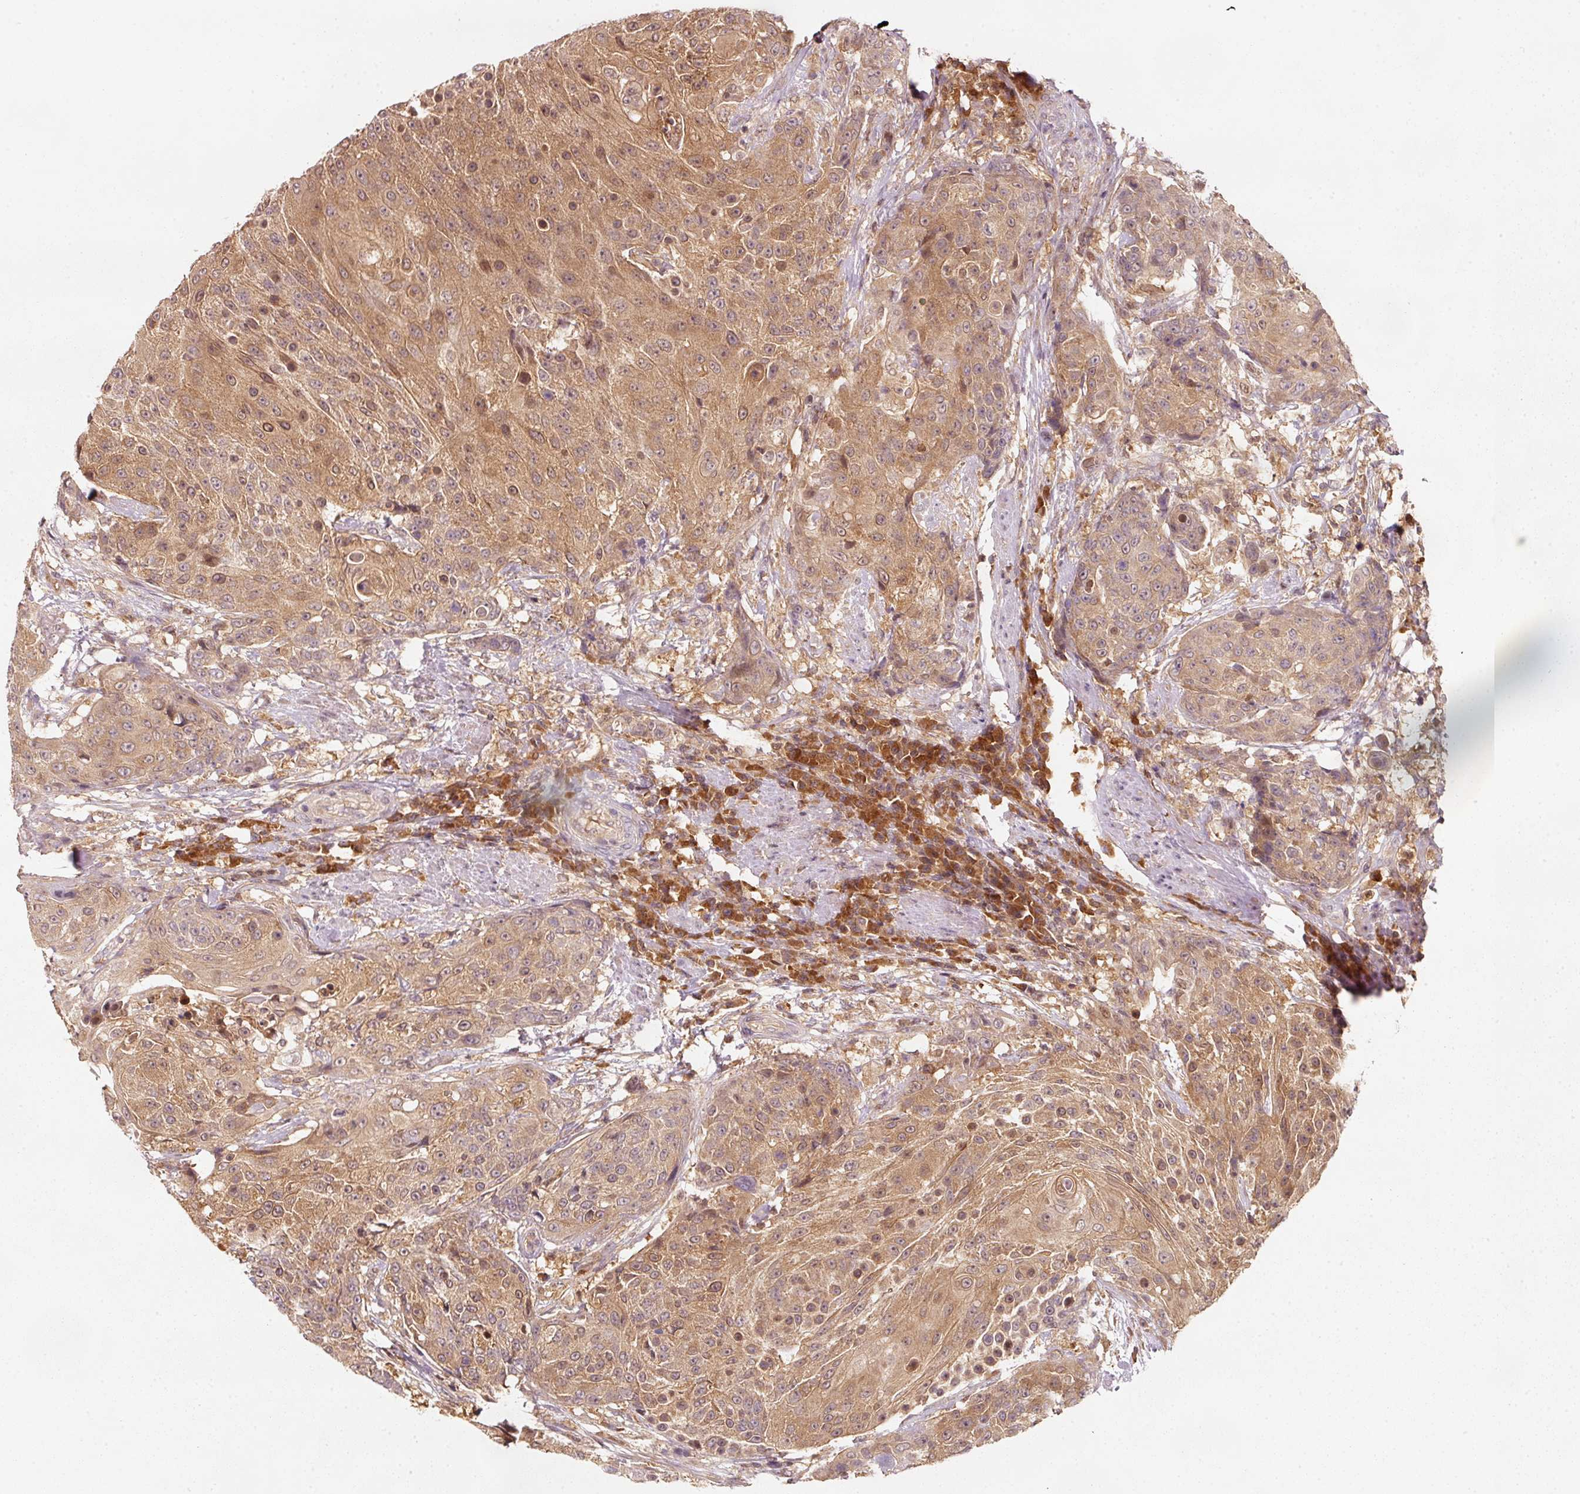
{"staining": {"intensity": "moderate", "quantity": ">75%", "location": "cytoplasmic/membranous"}, "tissue": "urothelial cancer", "cell_type": "Tumor cells", "image_type": "cancer", "snomed": [{"axis": "morphology", "description": "Urothelial carcinoma, High grade"}, {"axis": "topography", "description": "Urinary bladder"}], "caption": "About >75% of tumor cells in high-grade urothelial carcinoma show moderate cytoplasmic/membranous protein positivity as visualized by brown immunohistochemical staining.", "gene": "RRAS2", "patient": {"sex": "female", "age": 63}}